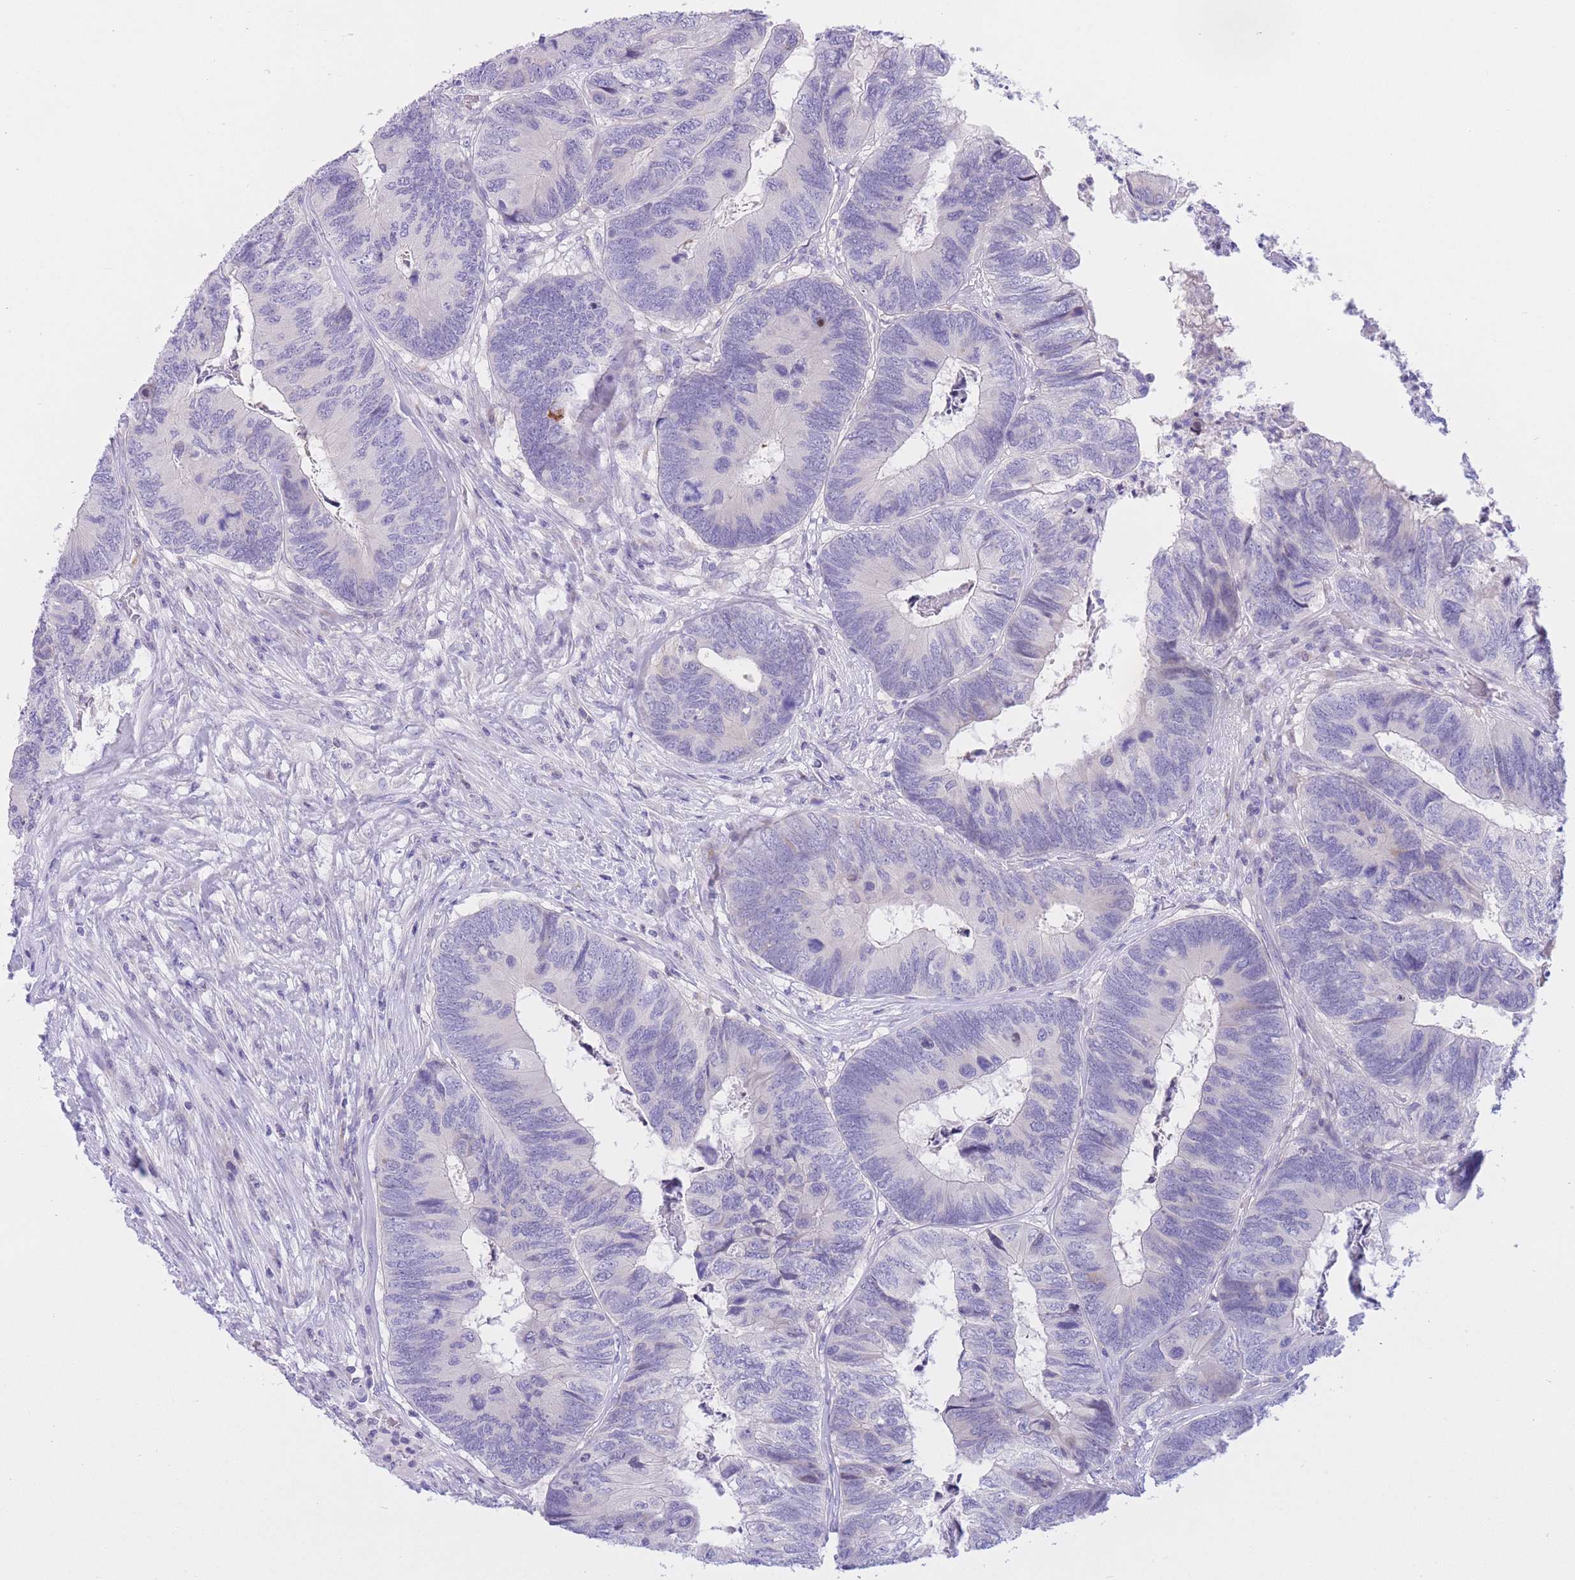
{"staining": {"intensity": "negative", "quantity": "none", "location": "none"}, "tissue": "colorectal cancer", "cell_type": "Tumor cells", "image_type": "cancer", "snomed": [{"axis": "morphology", "description": "Adenocarcinoma, NOS"}, {"axis": "topography", "description": "Colon"}], "caption": "A histopathology image of human colorectal adenocarcinoma is negative for staining in tumor cells.", "gene": "RPL39L", "patient": {"sex": "female", "age": 67}}